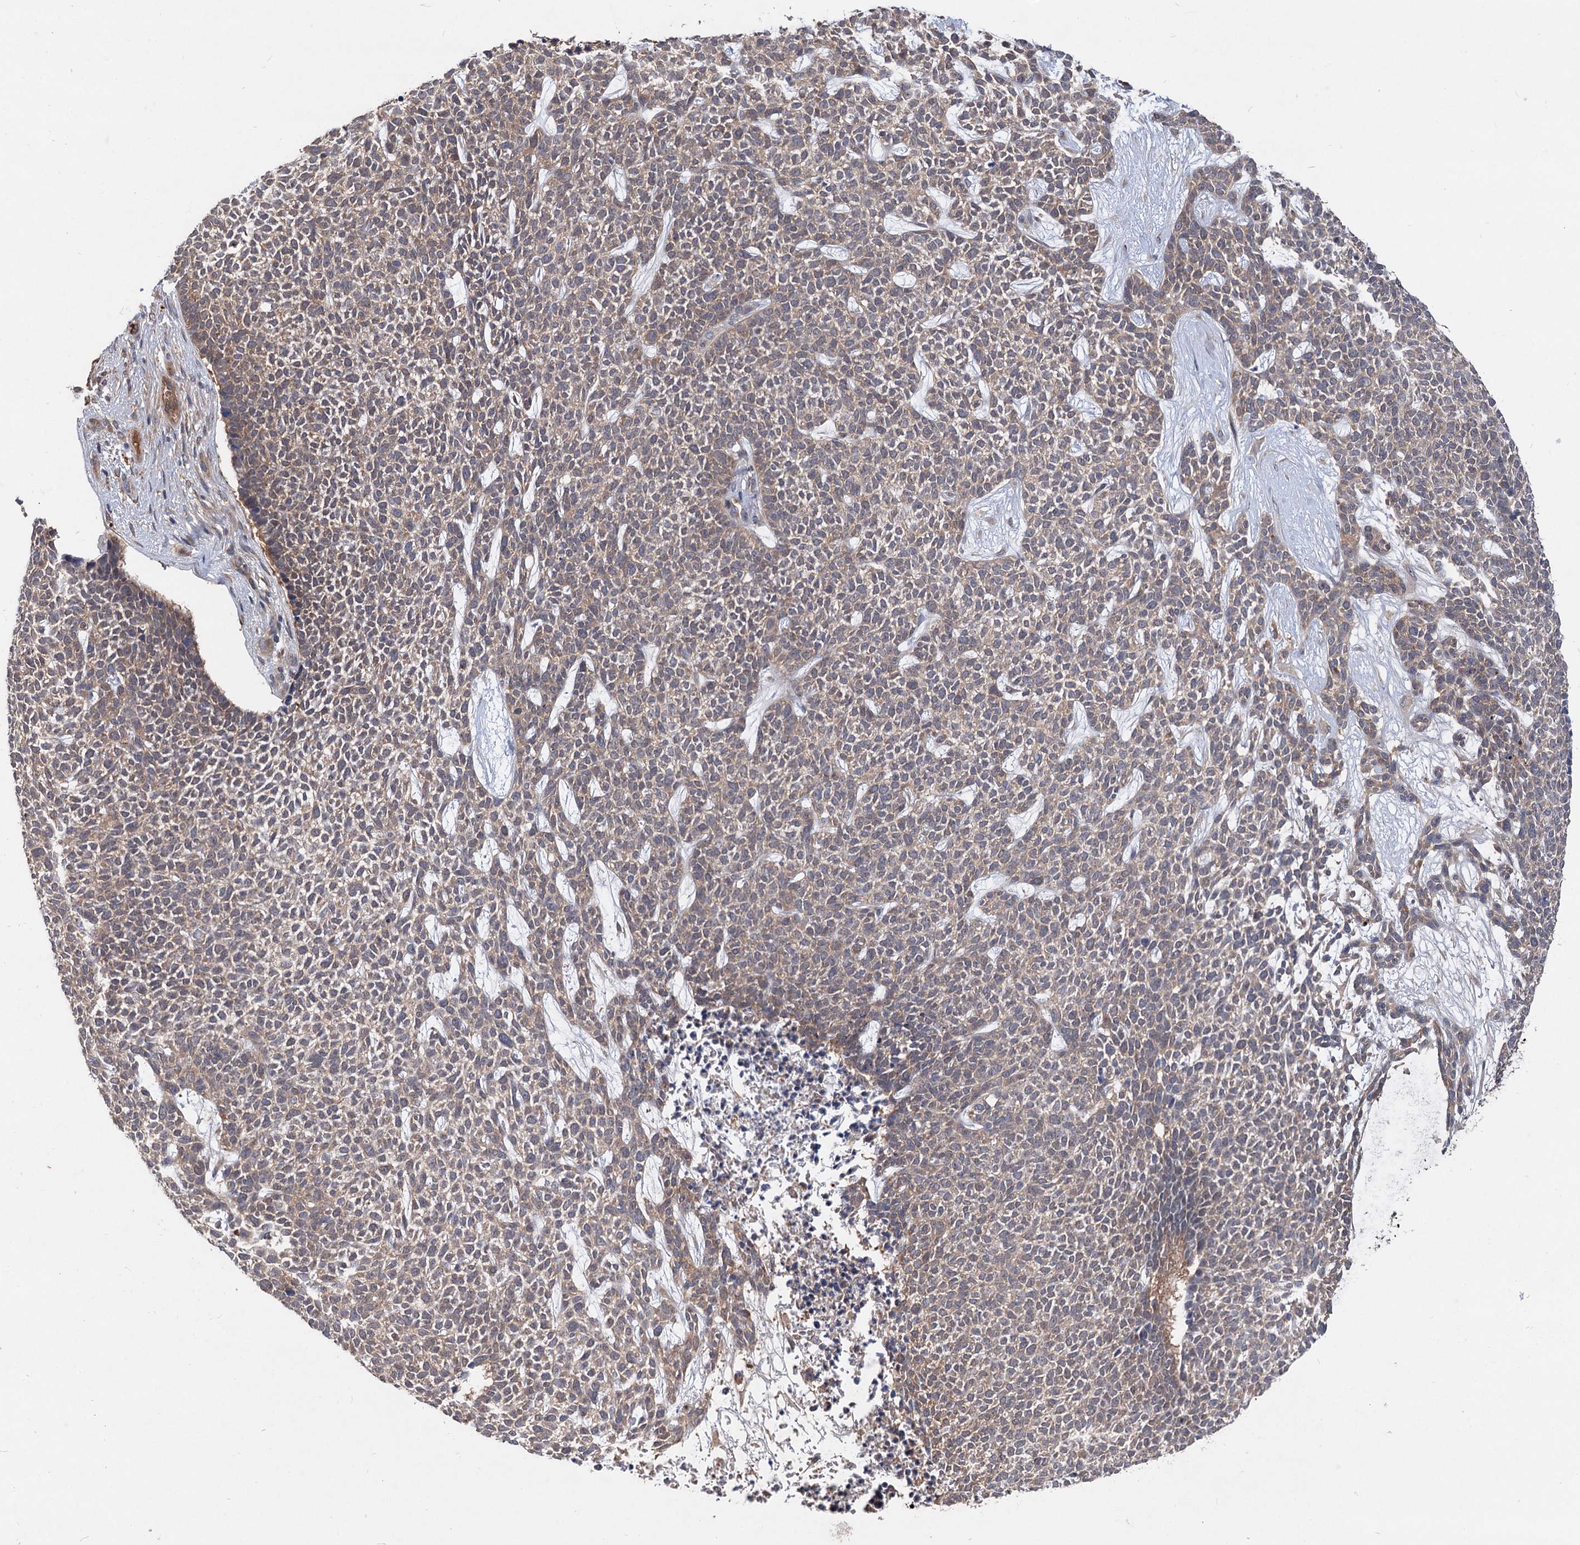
{"staining": {"intensity": "weak", "quantity": ">75%", "location": "cytoplasmic/membranous,nuclear"}, "tissue": "skin cancer", "cell_type": "Tumor cells", "image_type": "cancer", "snomed": [{"axis": "morphology", "description": "Basal cell carcinoma"}, {"axis": "topography", "description": "Skin"}], "caption": "Immunohistochemistry (IHC) image of neoplastic tissue: skin cancer stained using immunohistochemistry (IHC) exhibits low levels of weak protein expression localized specifically in the cytoplasmic/membranous and nuclear of tumor cells, appearing as a cytoplasmic/membranous and nuclear brown color.", "gene": "NUDCD2", "patient": {"sex": "female", "age": 84}}